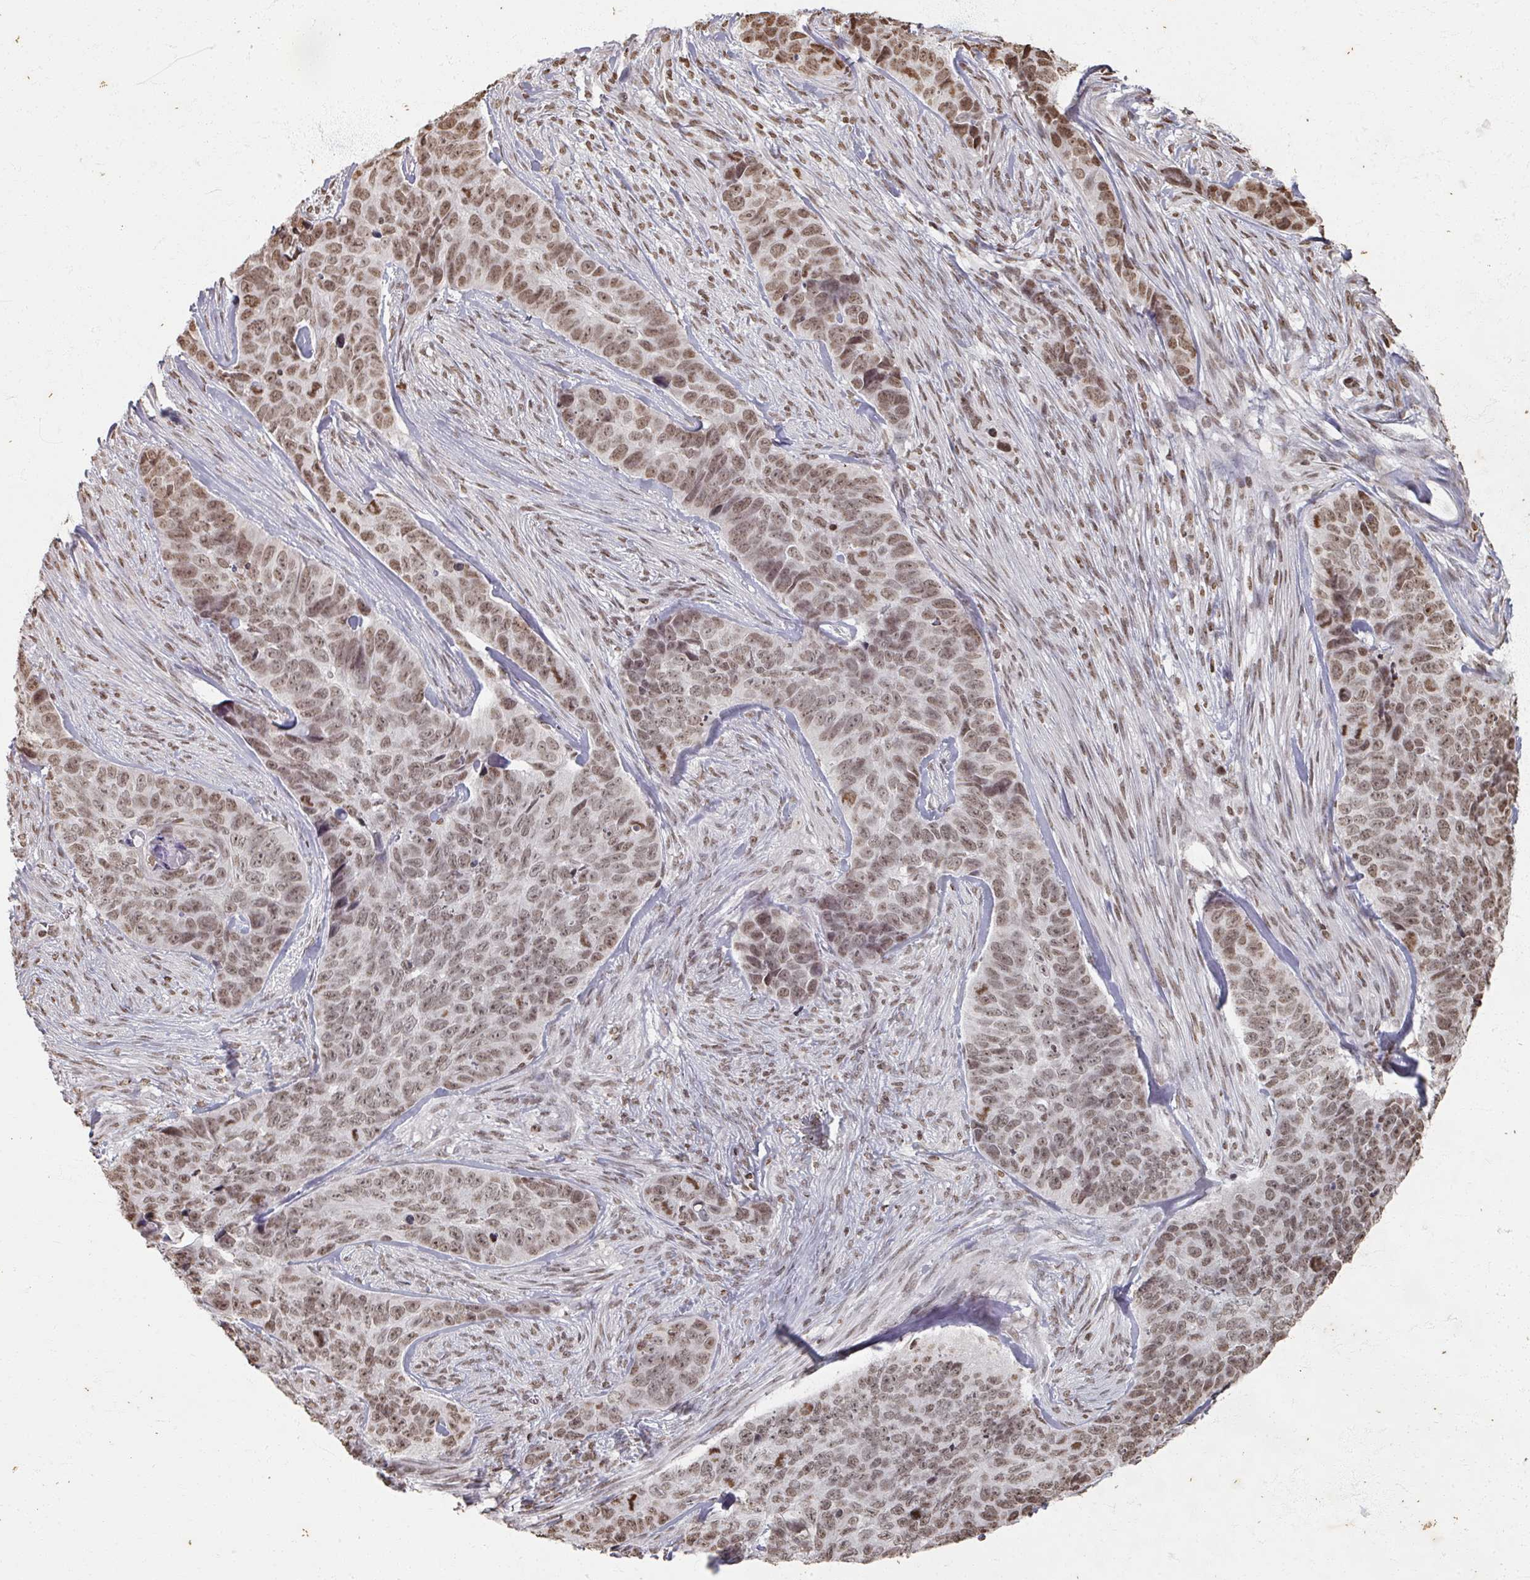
{"staining": {"intensity": "moderate", "quantity": ">75%", "location": "nuclear"}, "tissue": "skin cancer", "cell_type": "Tumor cells", "image_type": "cancer", "snomed": [{"axis": "morphology", "description": "Basal cell carcinoma"}, {"axis": "topography", "description": "Skin"}], "caption": "The histopathology image demonstrates immunohistochemical staining of skin basal cell carcinoma. There is moderate nuclear positivity is present in approximately >75% of tumor cells. The staining was performed using DAB to visualize the protein expression in brown, while the nuclei were stained in blue with hematoxylin (Magnification: 20x).", "gene": "DCUN1D5", "patient": {"sex": "female", "age": 82}}